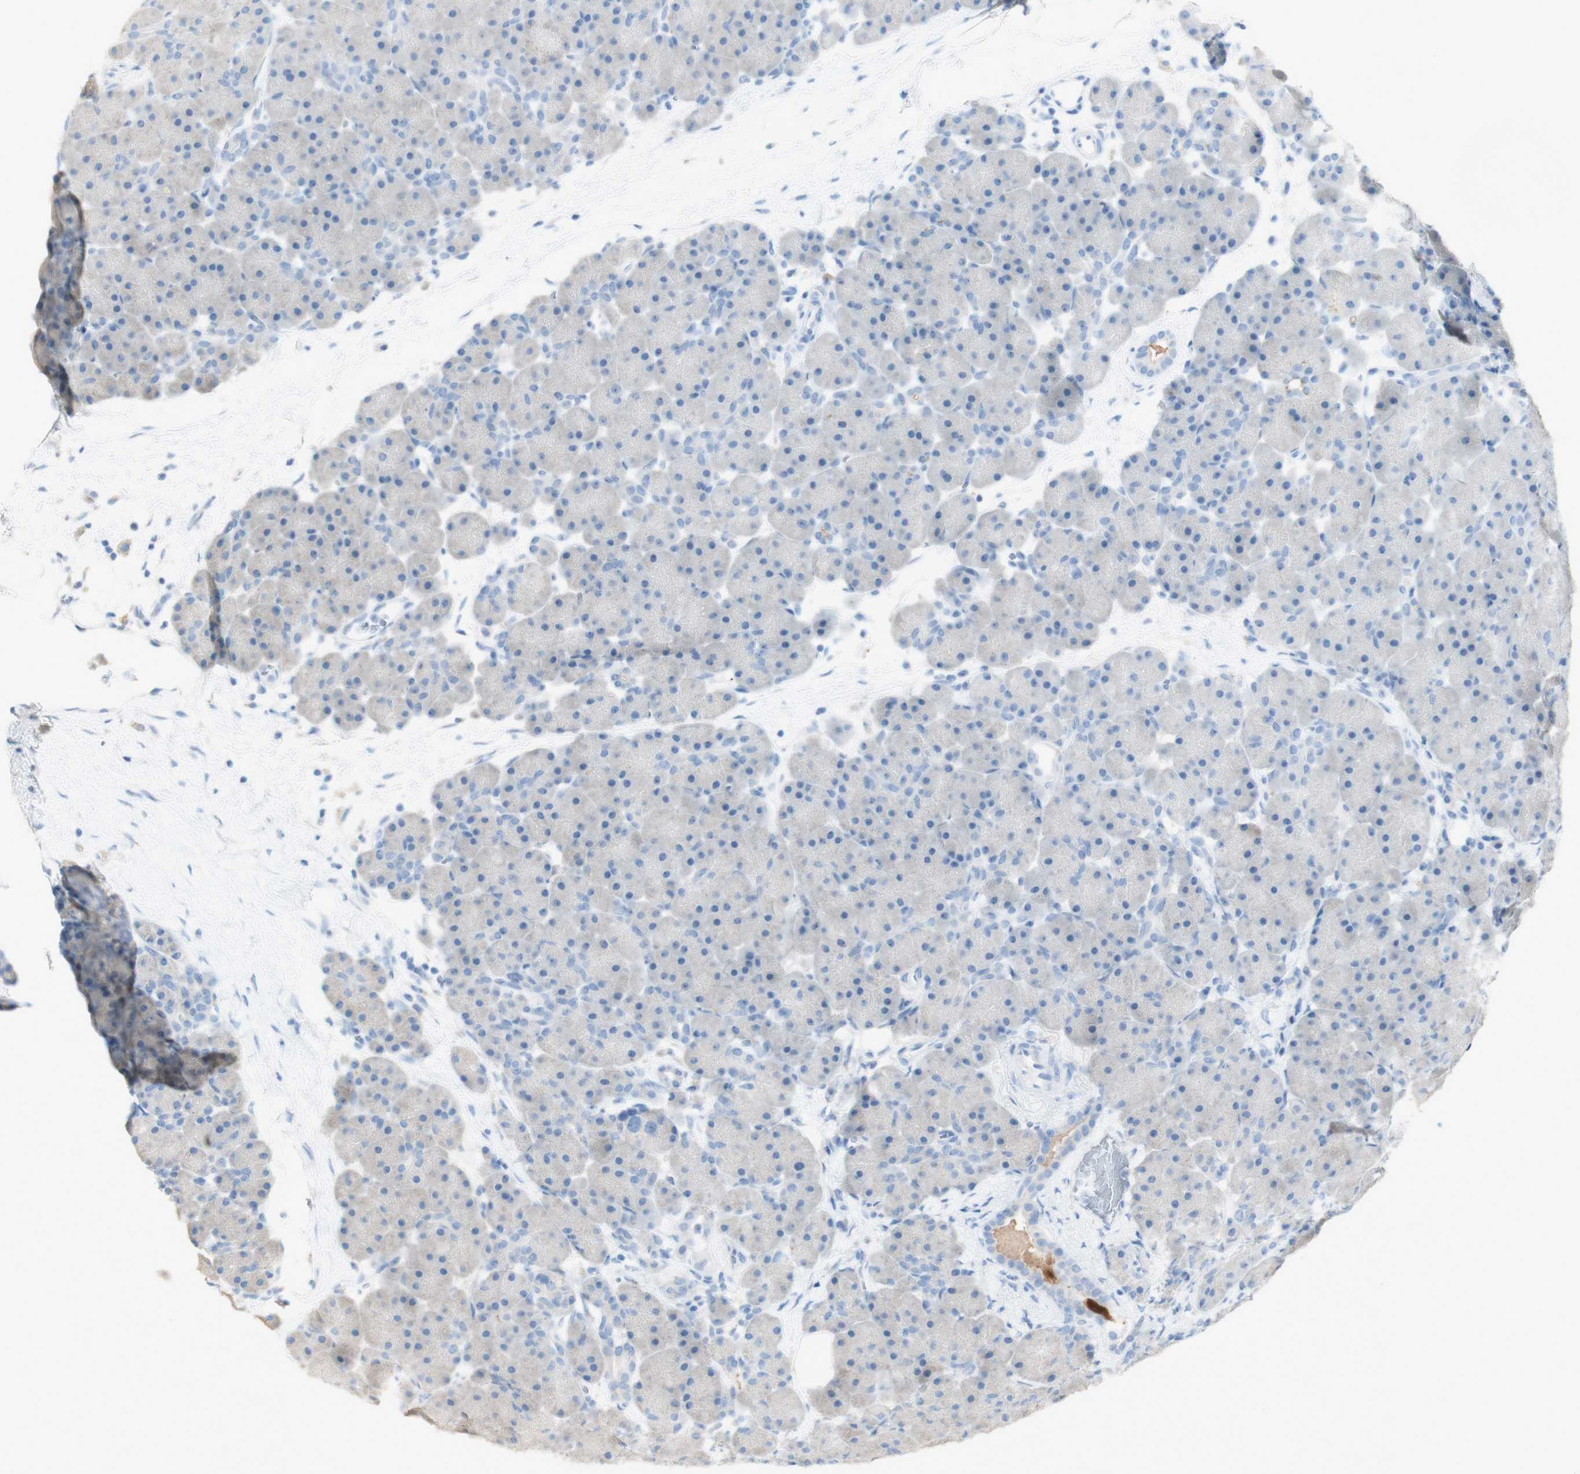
{"staining": {"intensity": "negative", "quantity": "none", "location": "none"}, "tissue": "pancreas", "cell_type": "Exocrine glandular cells", "image_type": "normal", "snomed": [{"axis": "morphology", "description": "Normal tissue, NOS"}, {"axis": "topography", "description": "Pancreas"}], "caption": "An IHC histopathology image of benign pancreas is shown. There is no staining in exocrine glandular cells of pancreas. (DAB (3,3'-diaminobenzidine) IHC with hematoxylin counter stain).", "gene": "ART3", "patient": {"sex": "male", "age": 66}}